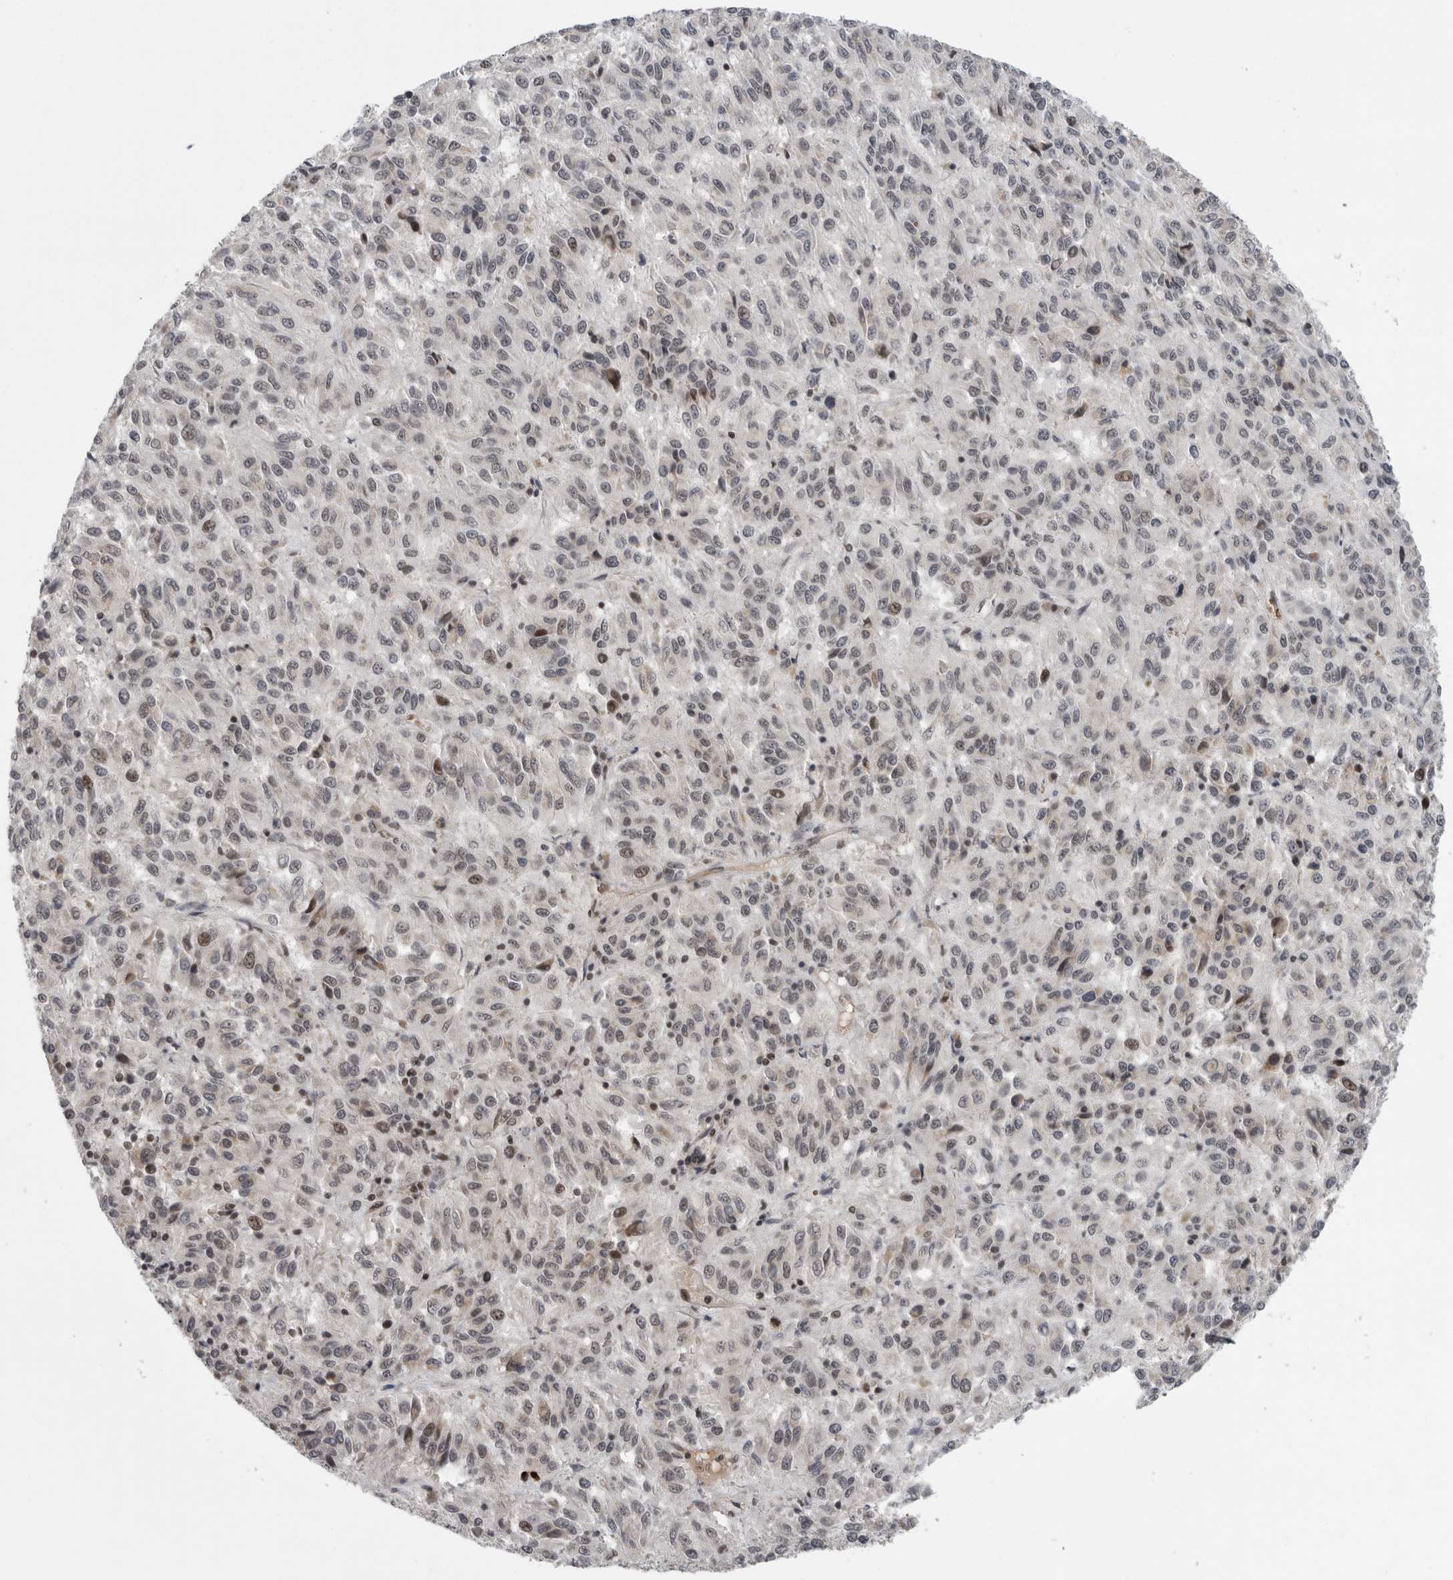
{"staining": {"intensity": "weak", "quantity": "<25%", "location": "nuclear"}, "tissue": "melanoma", "cell_type": "Tumor cells", "image_type": "cancer", "snomed": [{"axis": "morphology", "description": "Malignant melanoma, Metastatic site"}, {"axis": "topography", "description": "Lung"}], "caption": "DAB (3,3'-diaminobenzidine) immunohistochemical staining of malignant melanoma (metastatic site) exhibits no significant positivity in tumor cells.", "gene": "POU5F1", "patient": {"sex": "male", "age": 64}}